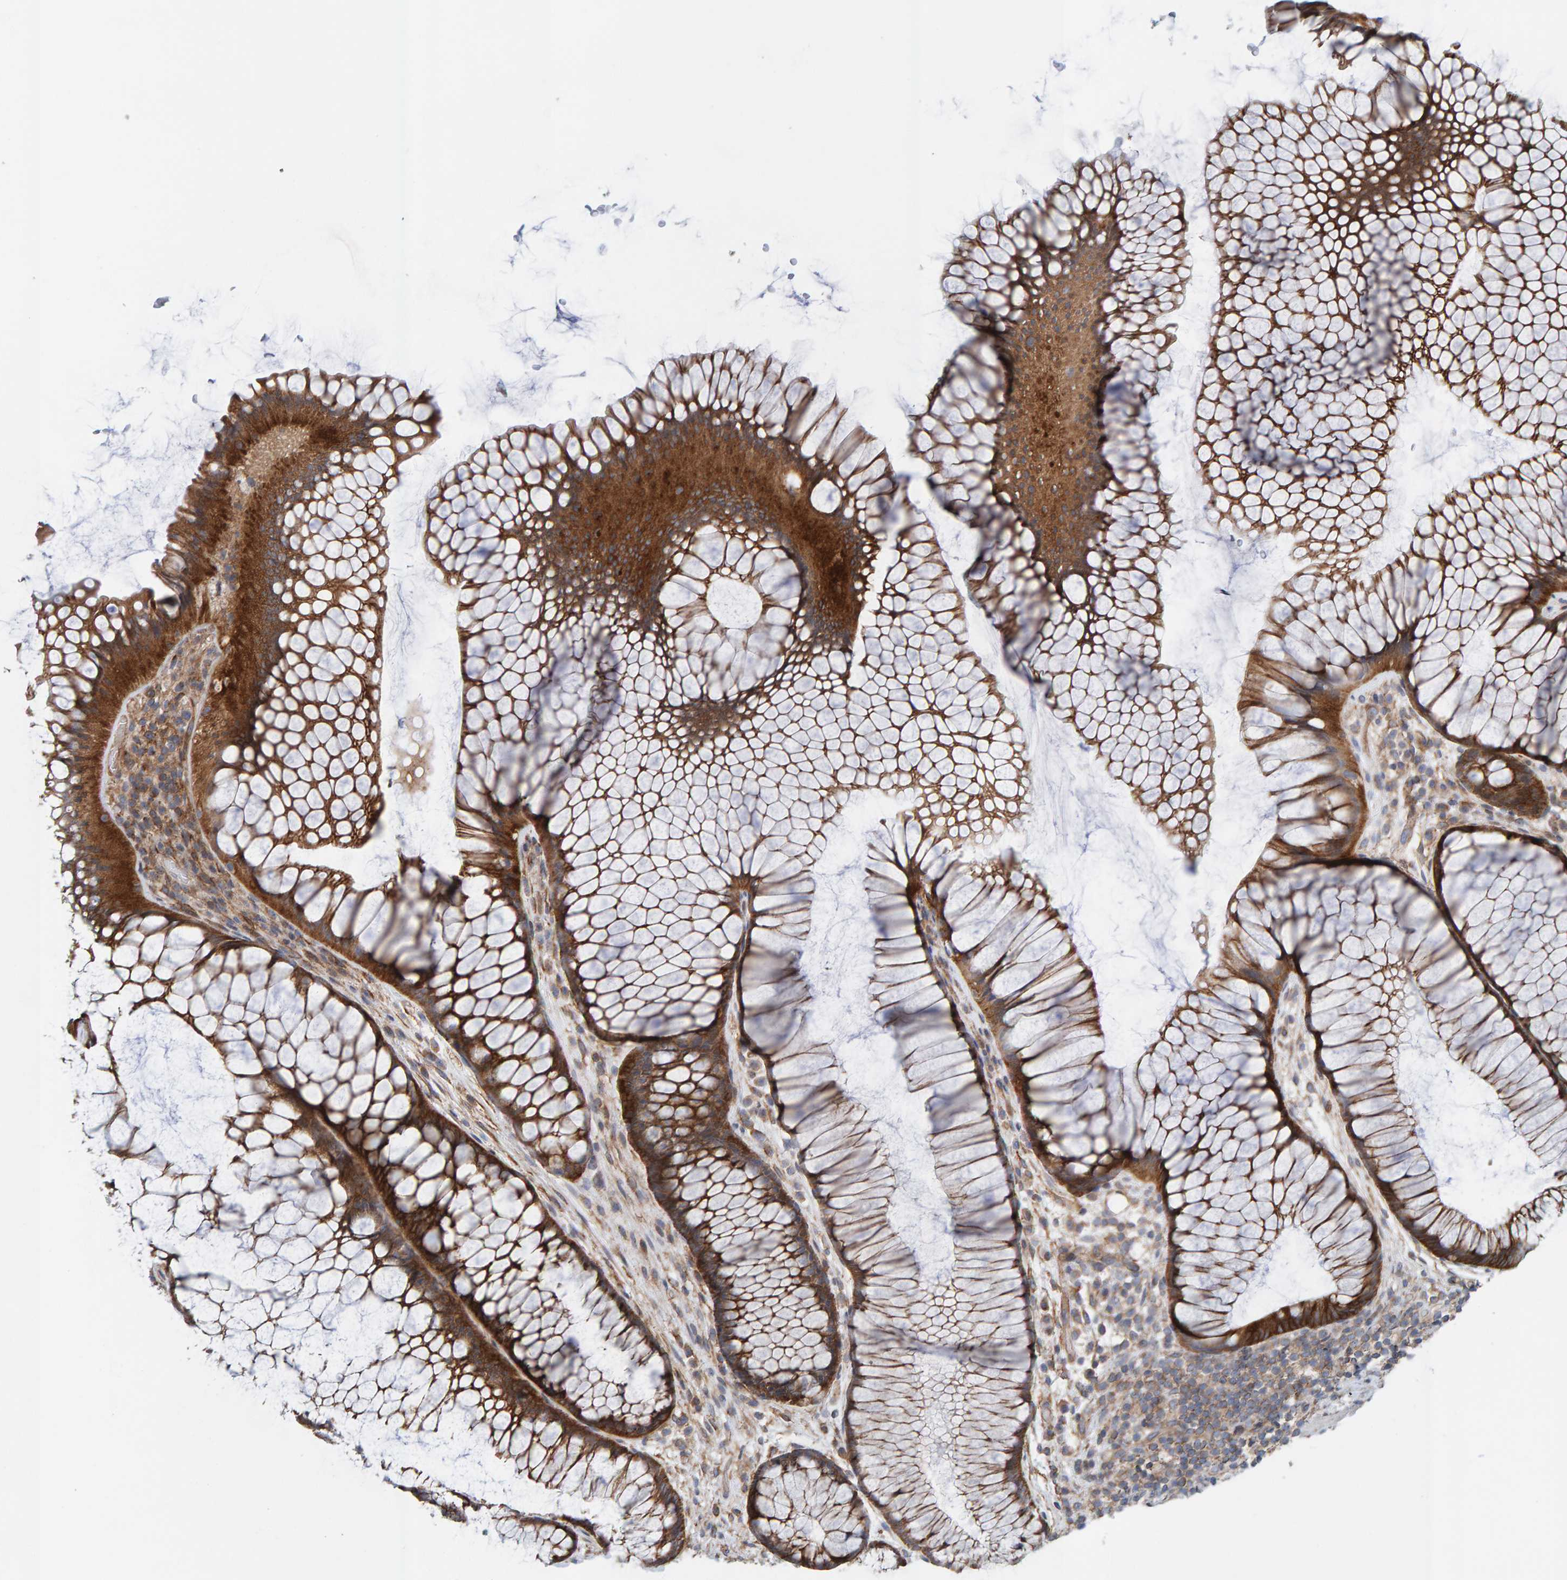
{"staining": {"intensity": "strong", "quantity": ">75%", "location": "cytoplasmic/membranous"}, "tissue": "rectum", "cell_type": "Glandular cells", "image_type": "normal", "snomed": [{"axis": "morphology", "description": "Normal tissue, NOS"}, {"axis": "topography", "description": "Rectum"}], "caption": "Approximately >75% of glandular cells in normal rectum show strong cytoplasmic/membranous protein expression as visualized by brown immunohistochemical staining.", "gene": "RGP1", "patient": {"sex": "male", "age": 51}}